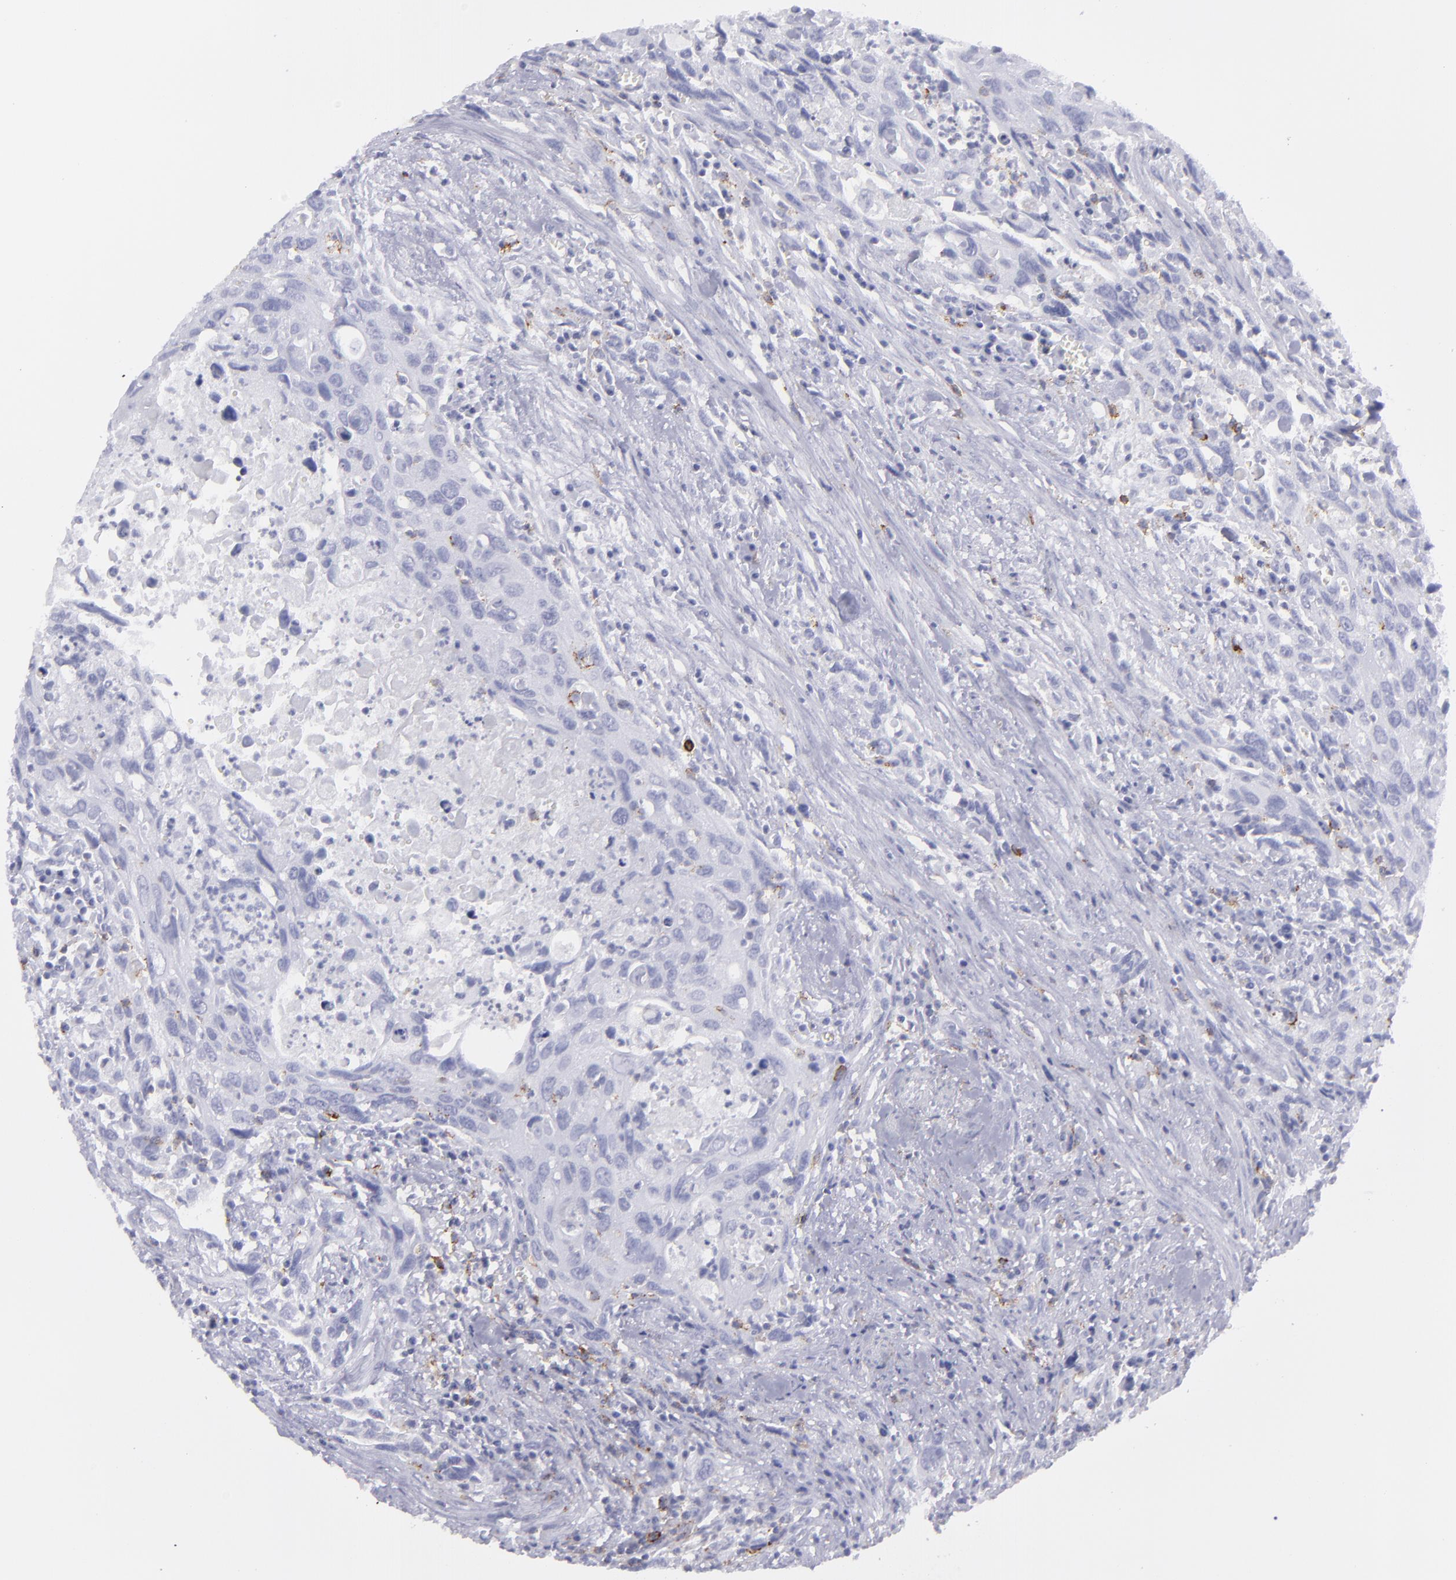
{"staining": {"intensity": "negative", "quantity": "none", "location": "none"}, "tissue": "urothelial cancer", "cell_type": "Tumor cells", "image_type": "cancer", "snomed": [{"axis": "morphology", "description": "Urothelial carcinoma, High grade"}, {"axis": "topography", "description": "Urinary bladder"}], "caption": "DAB immunohistochemical staining of human urothelial cancer displays no significant positivity in tumor cells. Nuclei are stained in blue.", "gene": "SELPLG", "patient": {"sex": "male", "age": 71}}